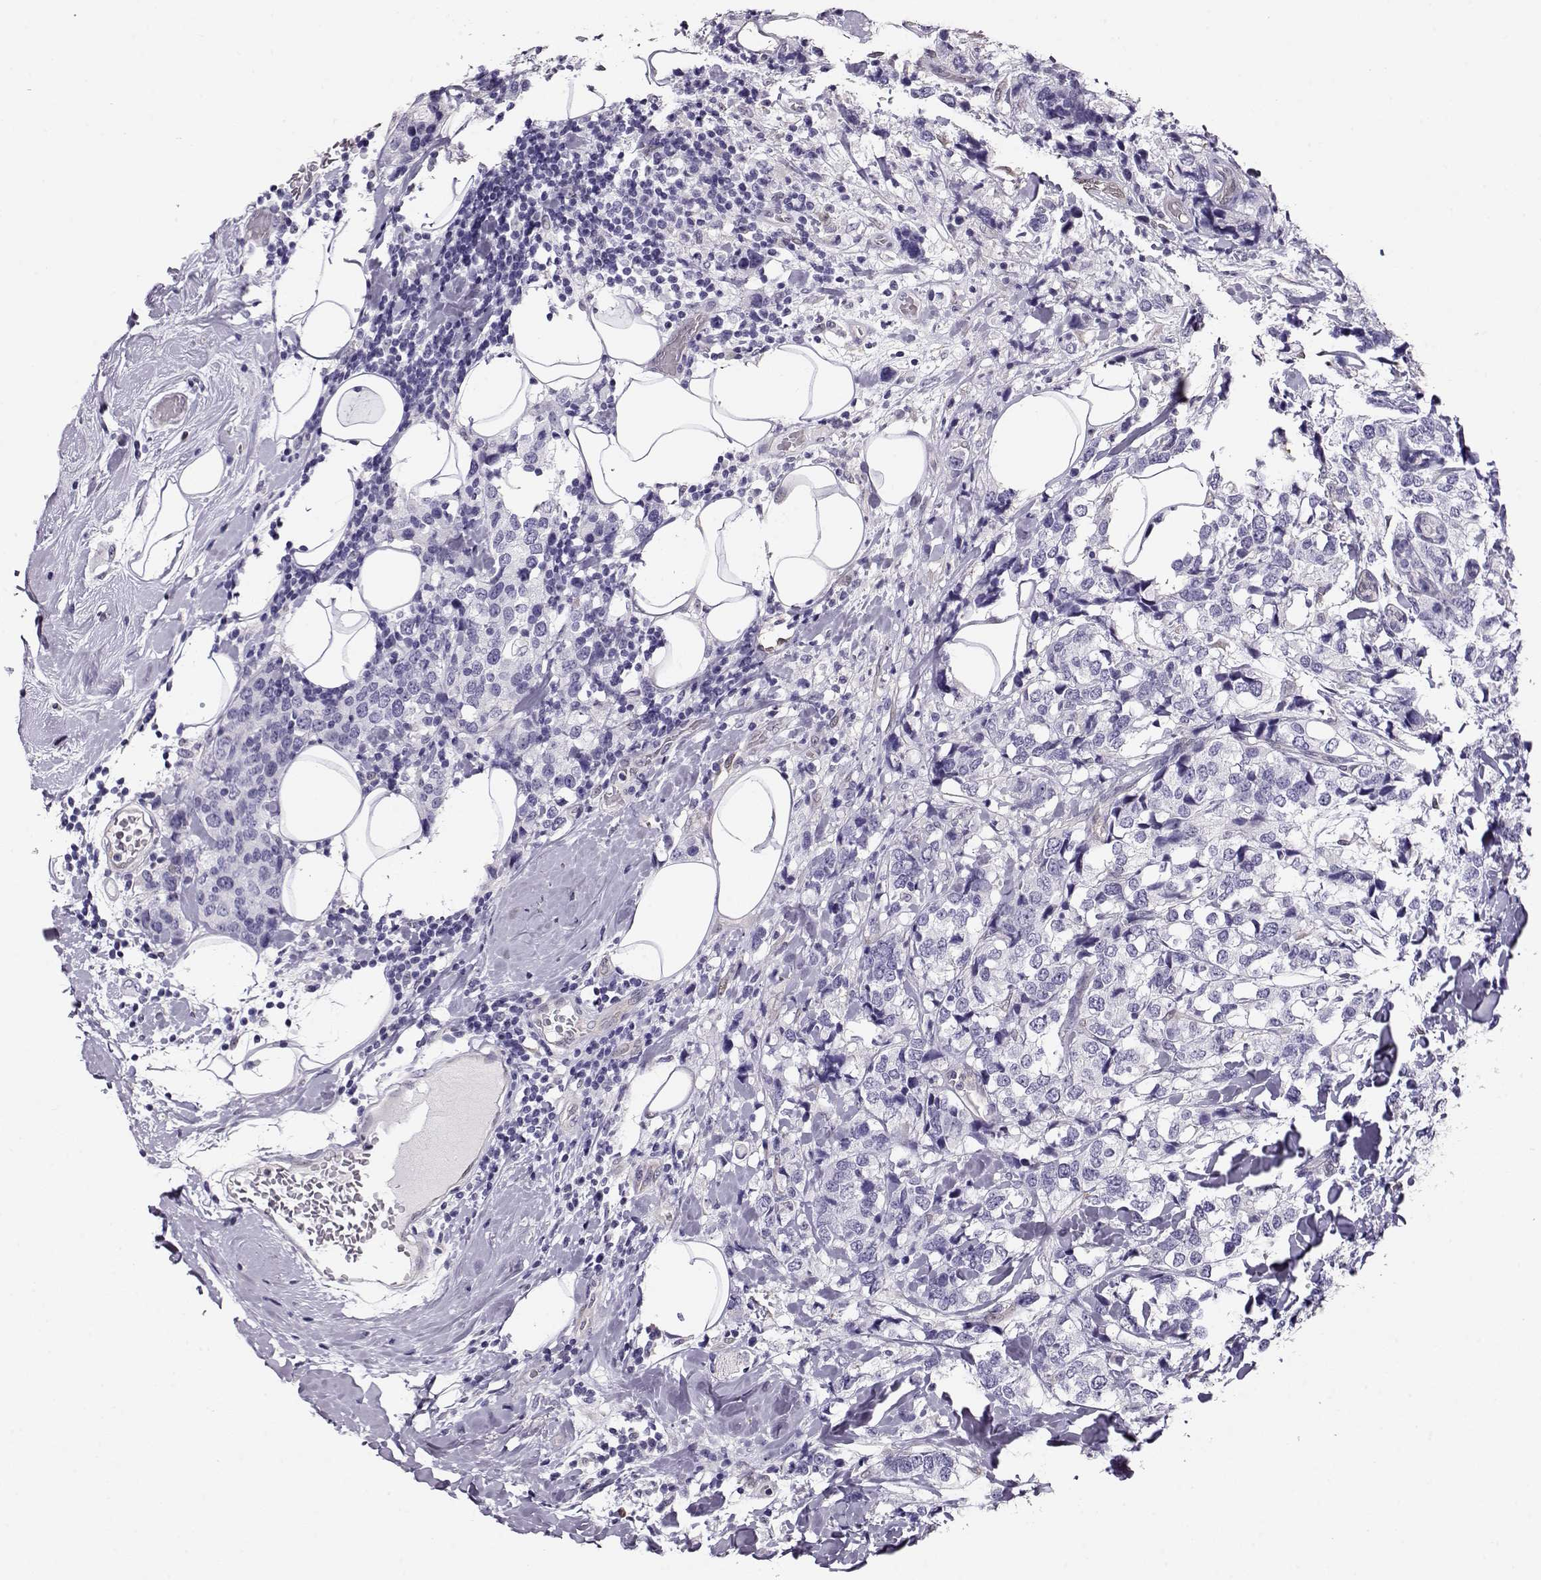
{"staining": {"intensity": "negative", "quantity": "none", "location": "none"}, "tissue": "breast cancer", "cell_type": "Tumor cells", "image_type": "cancer", "snomed": [{"axis": "morphology", "description": "Lobular carcinoma"}, {"axis": "topography", "description": "Breast"}], "caption": "DAB immunohistochemical staining of human breast lobular carcinoma displays no significant staining in tumor cells.", "gene": "CCR8", "patient": {"sex": "female", "age": 59}}